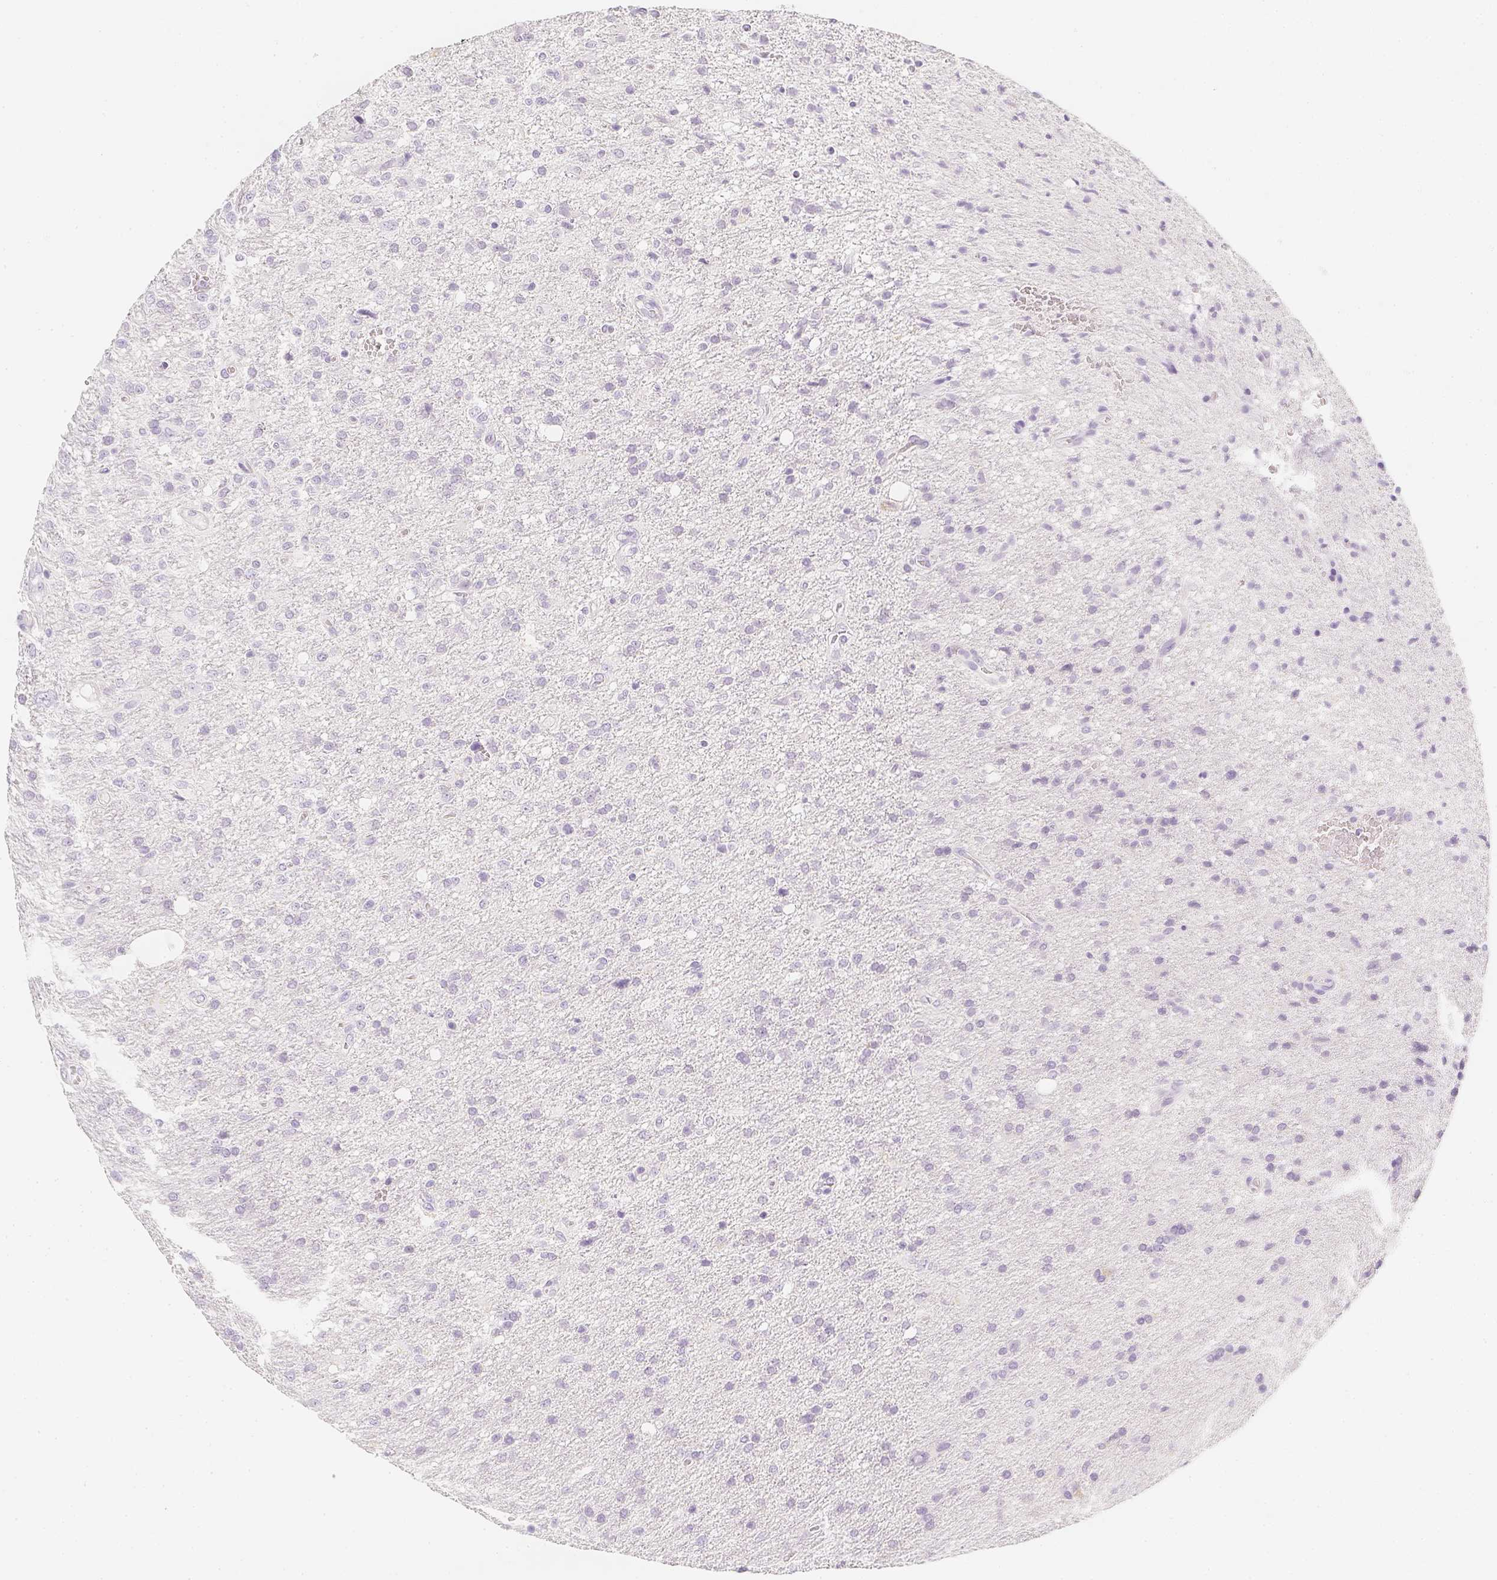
{"staining": {"intensity": "negative", "quantity": "none", "location": "none"}, "tissue": "glioma", "cell_type": "Tumor cells", "image_type": "cancer", "snomed": [{"axis": "morphology", "description": "Glioma, malignant, Low grade"}, {"axis": "topography", "description": "Brain"}], "caption": "Human malignant glioma (low-grade) stained for a protein using immunohistochemistry exhibits no expression in tumor cells.", "gene": "SLC18A1", "patient": {"sex": "male", "age": 66}}